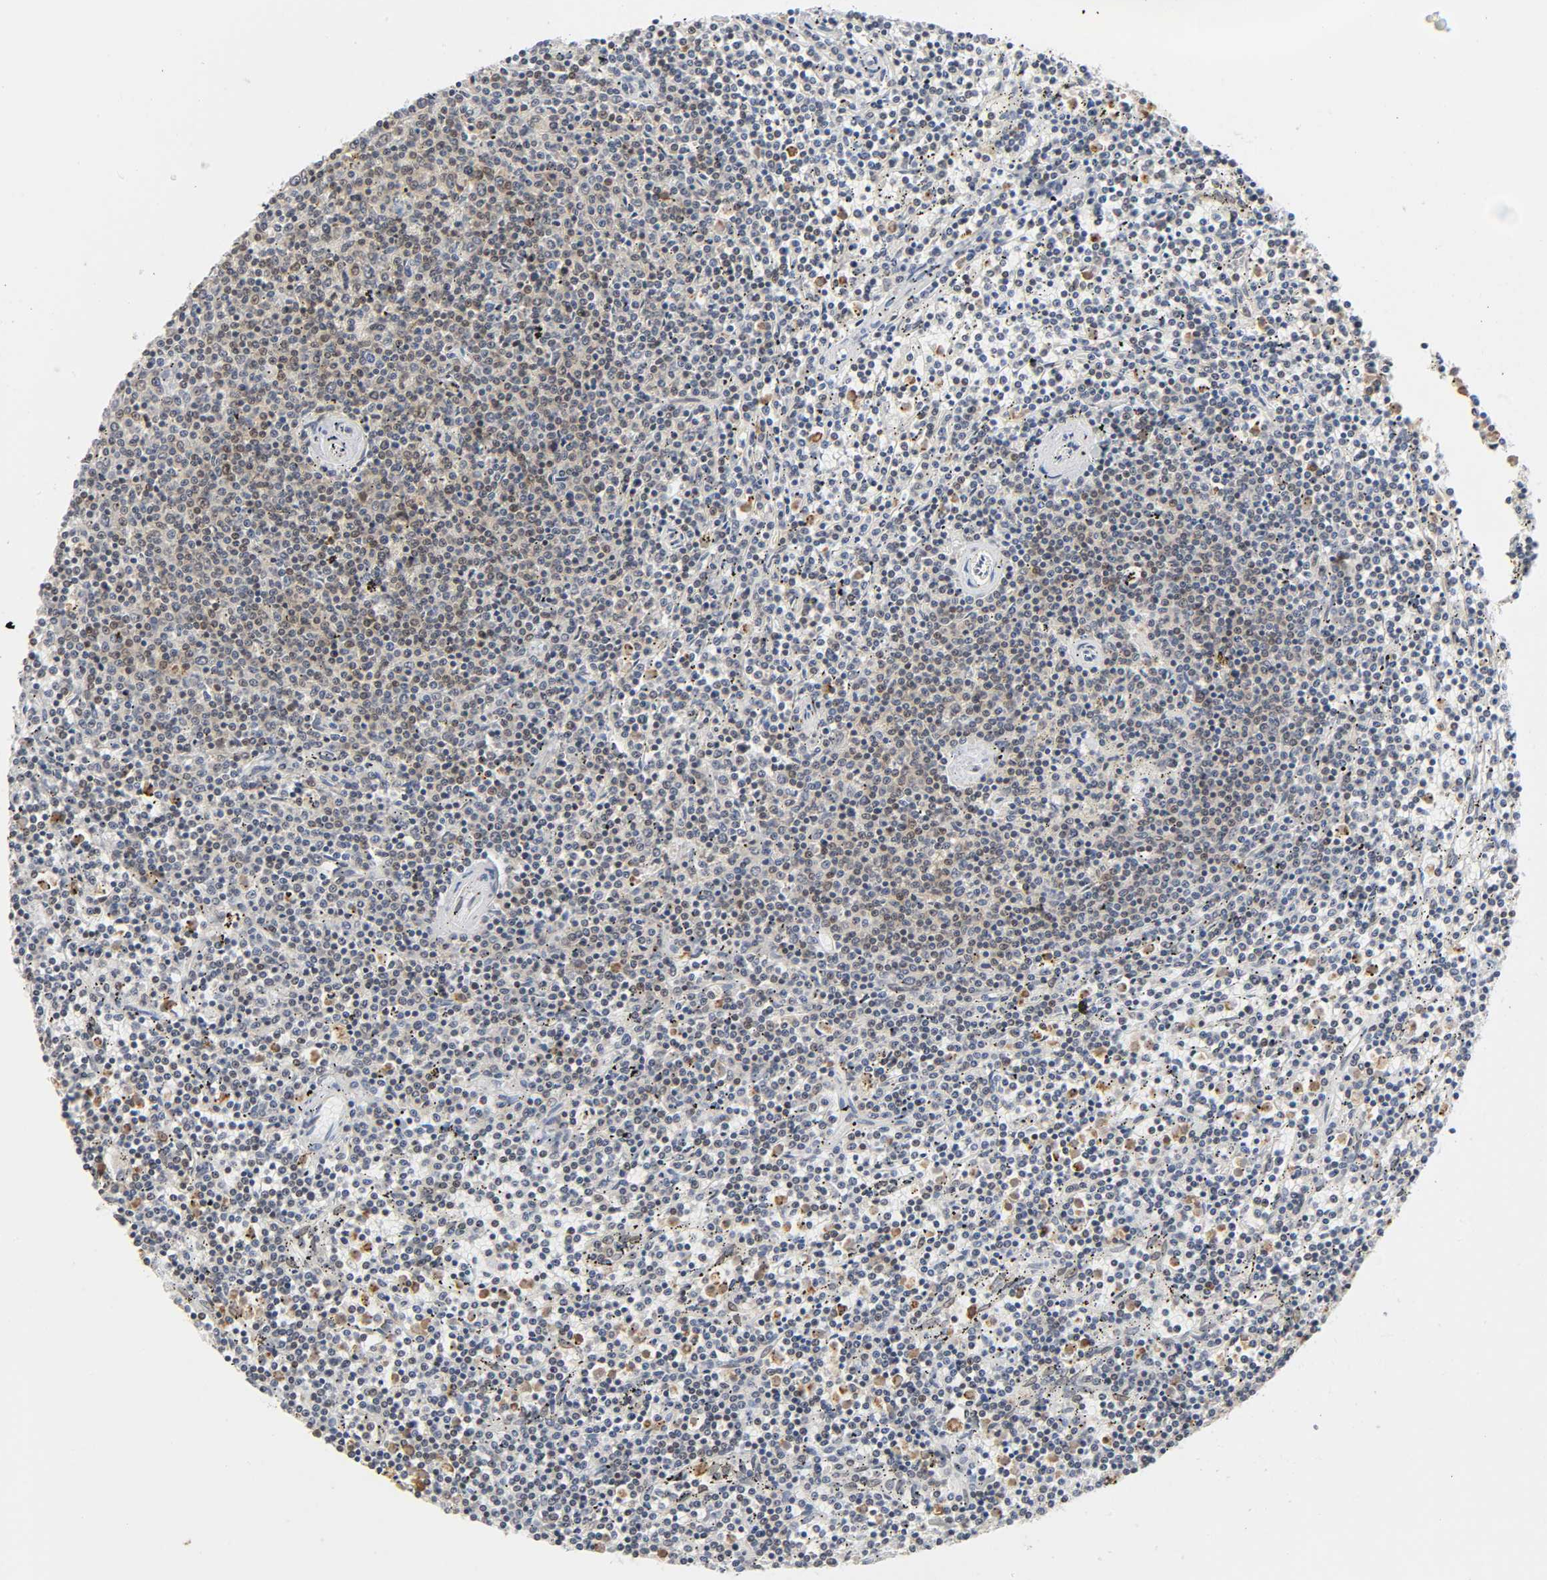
{"staining": {"intensity": "negative", "quantity": "none", "location": "none"}, "tissue": "lymphoma", "cell_type": "Tumor cells", "image_type": "cancer", "snomed": [{"axis": "morphology", "description": "Malignant lymphoma, non-Hodgkin's type, Low grade"}, {"axis": "topography", "description": "Spleen"}], "caption": "A micrograph of malignant lymphoma, non-Hodgkin's type (low-grade) stained for a protein shows no brown staining in tumor cells.", "gene": "SUMO1", "patient": {"sex": "female", "age": 50}}